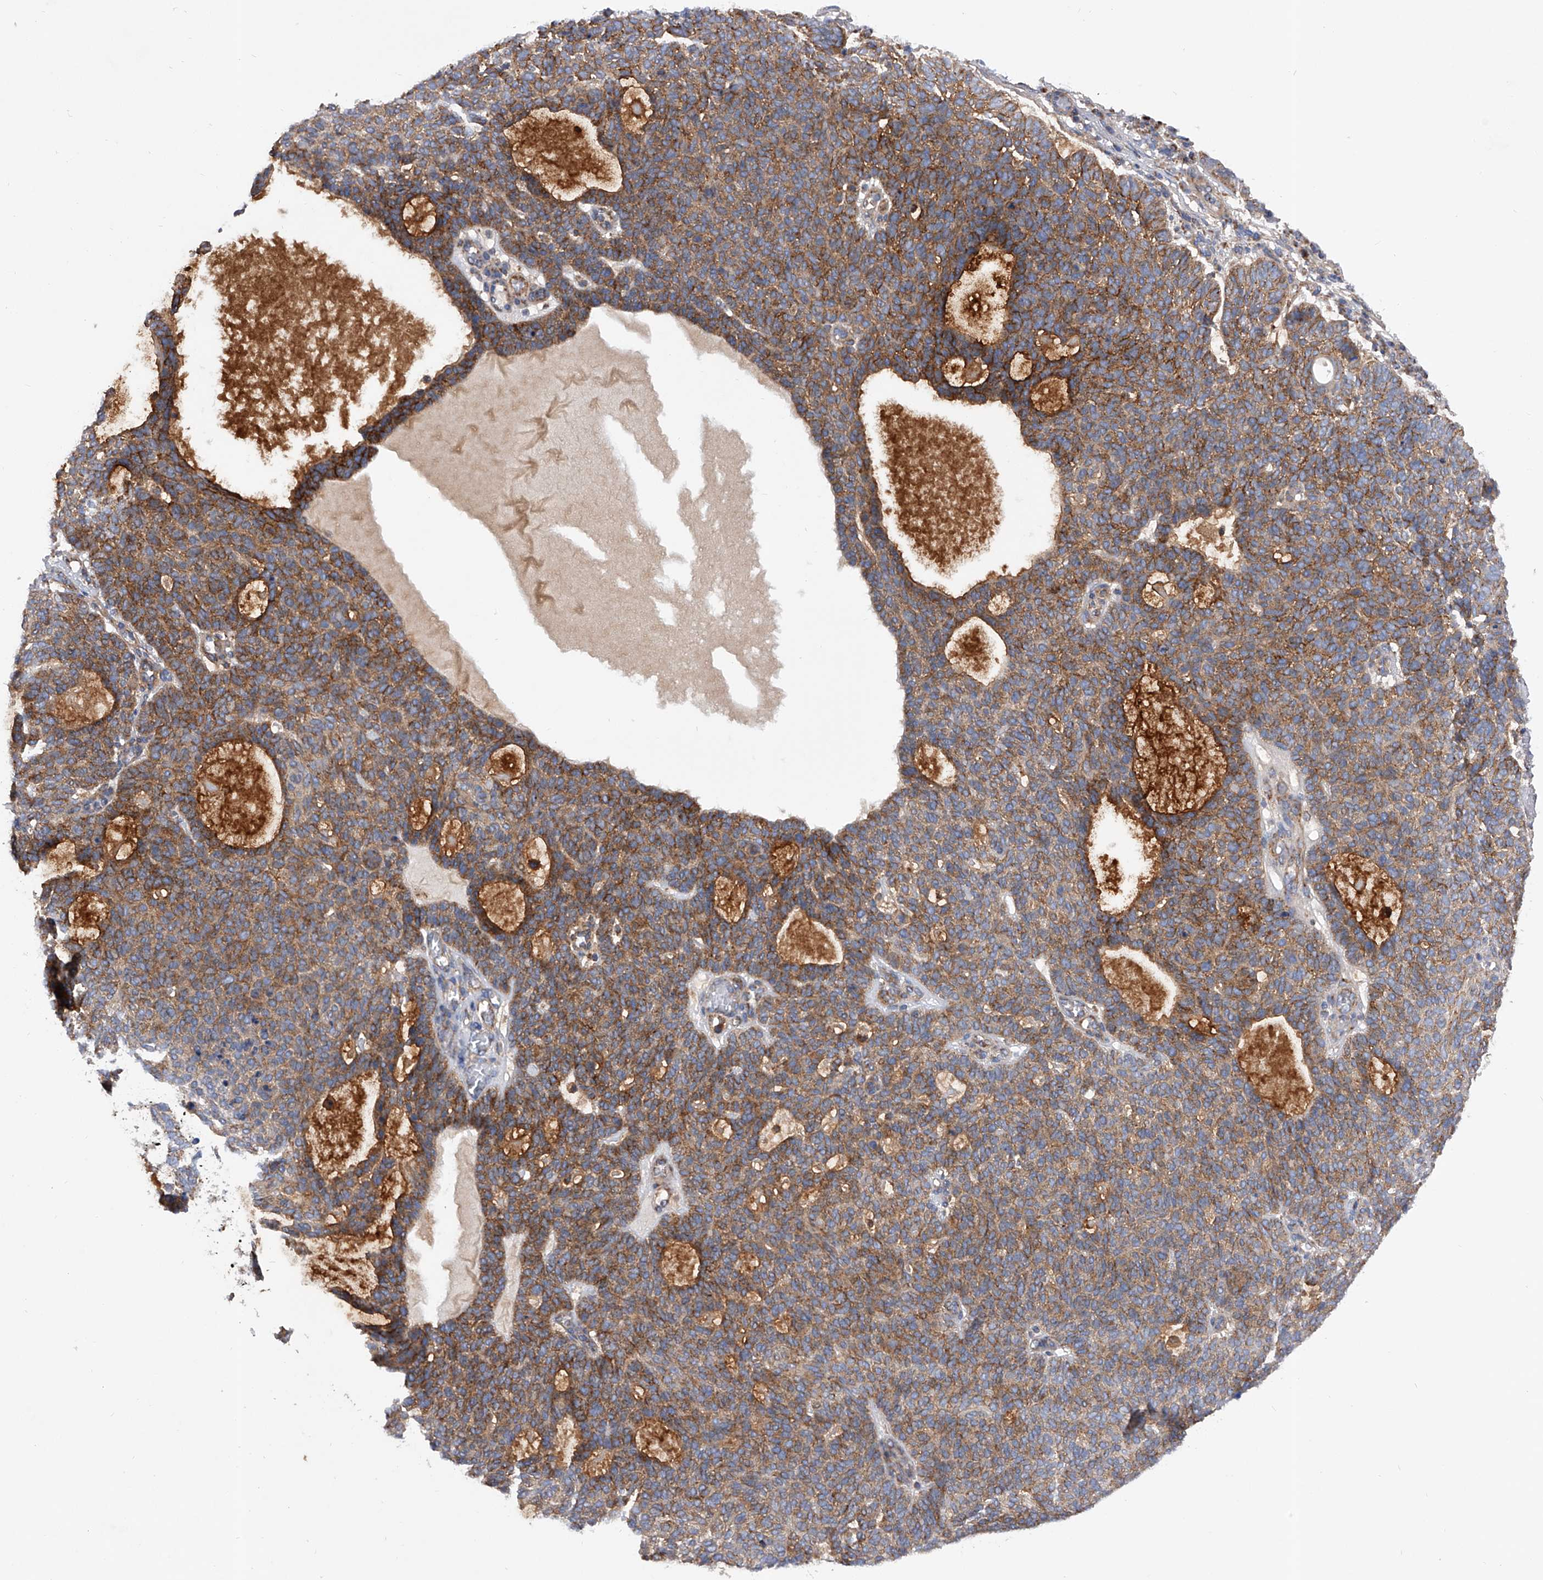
{"staining": {"intensity": "moderate", "quantity": ">75%", "location": "cytoplasmic/membranous"}, "tissue": "skin cancer", "cell_type": "Tumor cells", "image_type": "cancer", "snomed": [{"axis": "morphology", "description": "Squamous cell carcinoma, NOS"}, {"axis": "topography", "description": "Skin"}], "caption": "Squamous cell carcinoma (skin) tissue demonstrates moderate cytoplasmic/membranous staining in approximately >75% of tumor cells", "gene": "PDSS2", "patient": {"sex": "female", "age": 90}}